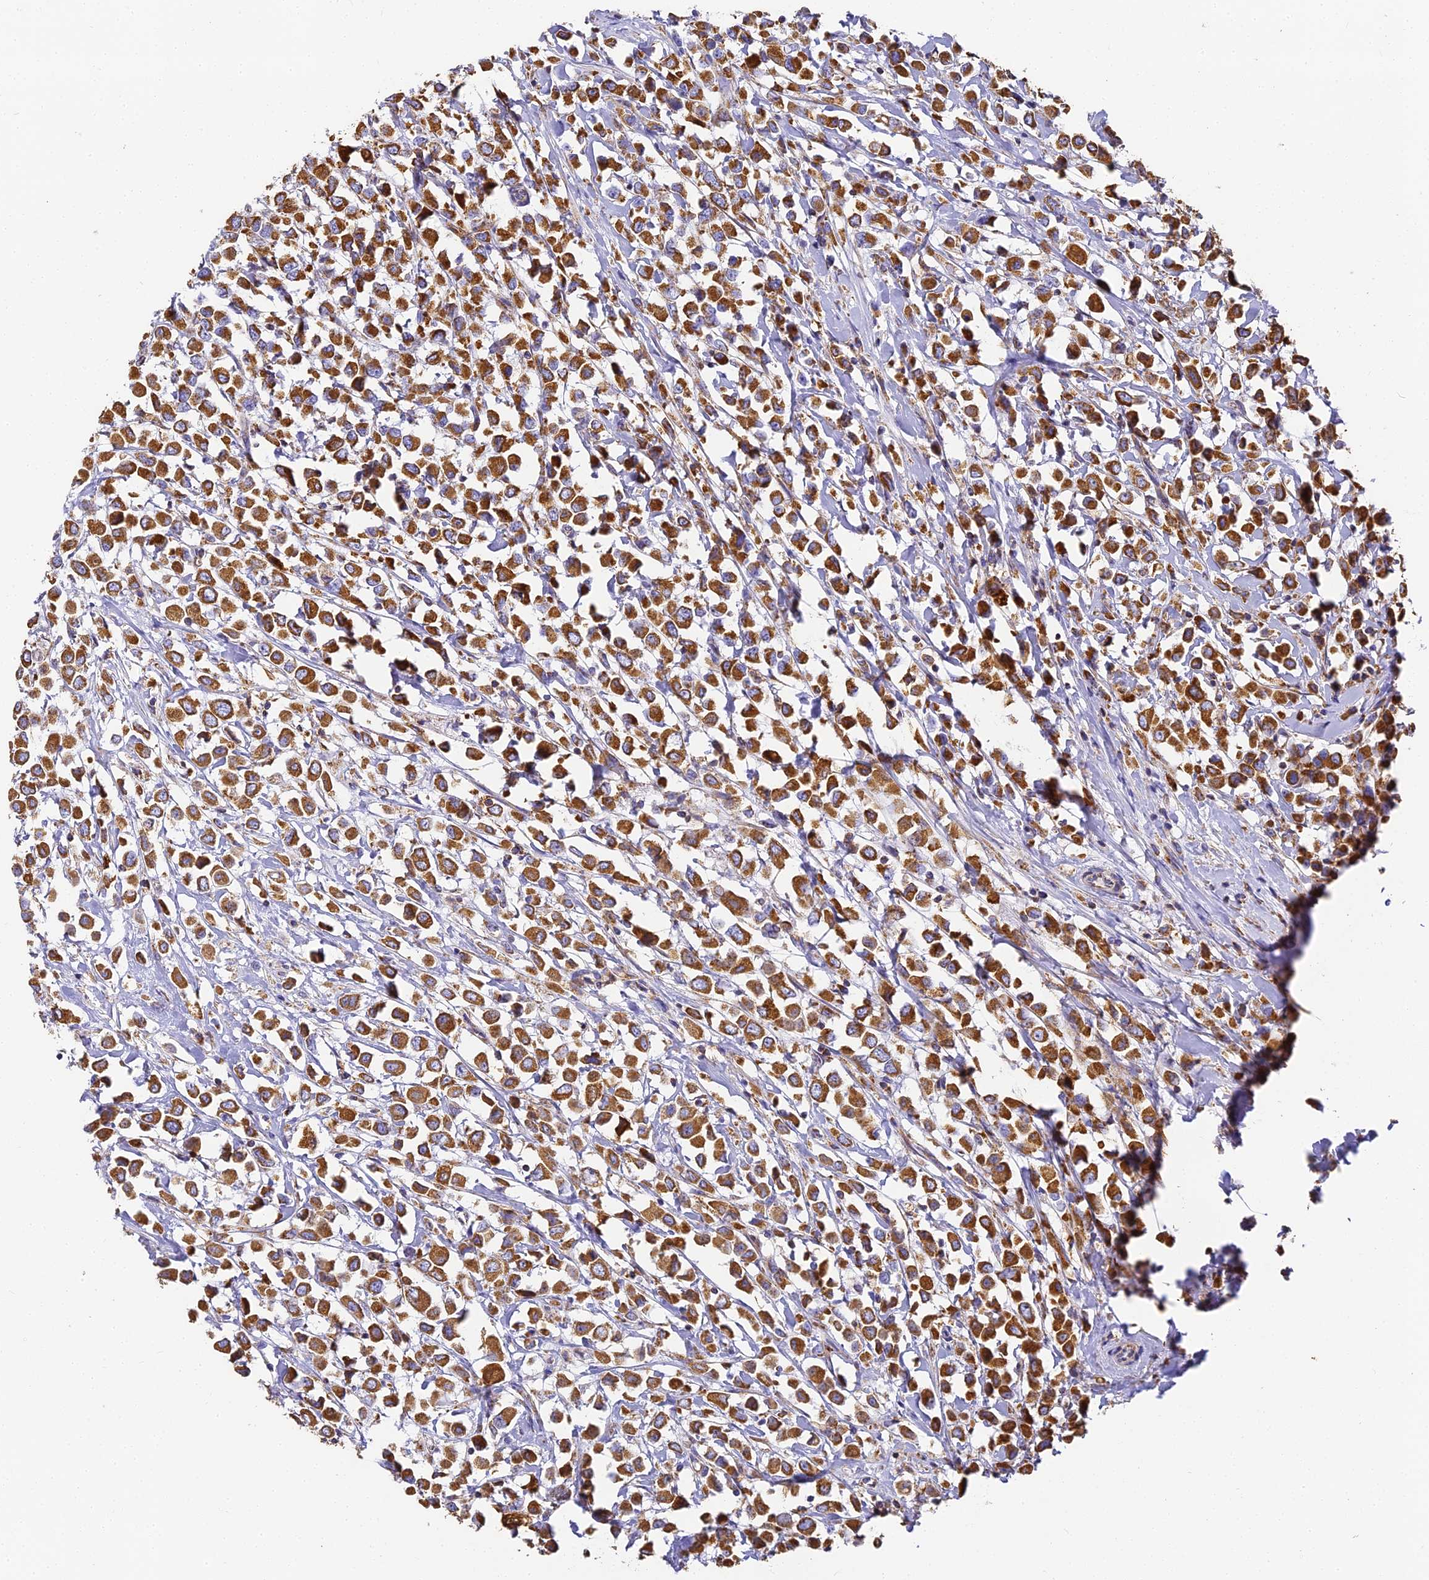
{"staining": {"intensity": "strong", "quantity": ">75%", "location": "cytoplasmic/membranous"}, "tissue": "breast cancer", "cell_type": "Tumor cells", "image_type": "cancer", "snomed": [{"axis": "morphology", "description": "Duct carcinoma"}, {"axis": "topography", "description": "Breast"}], "caption": "Human invasive ductal carcinoma (breast) stained with a protein marker displays strong staining in tumor cells.", "gene": "COX6C", "patient": {"sex": "female", "age": 61}}